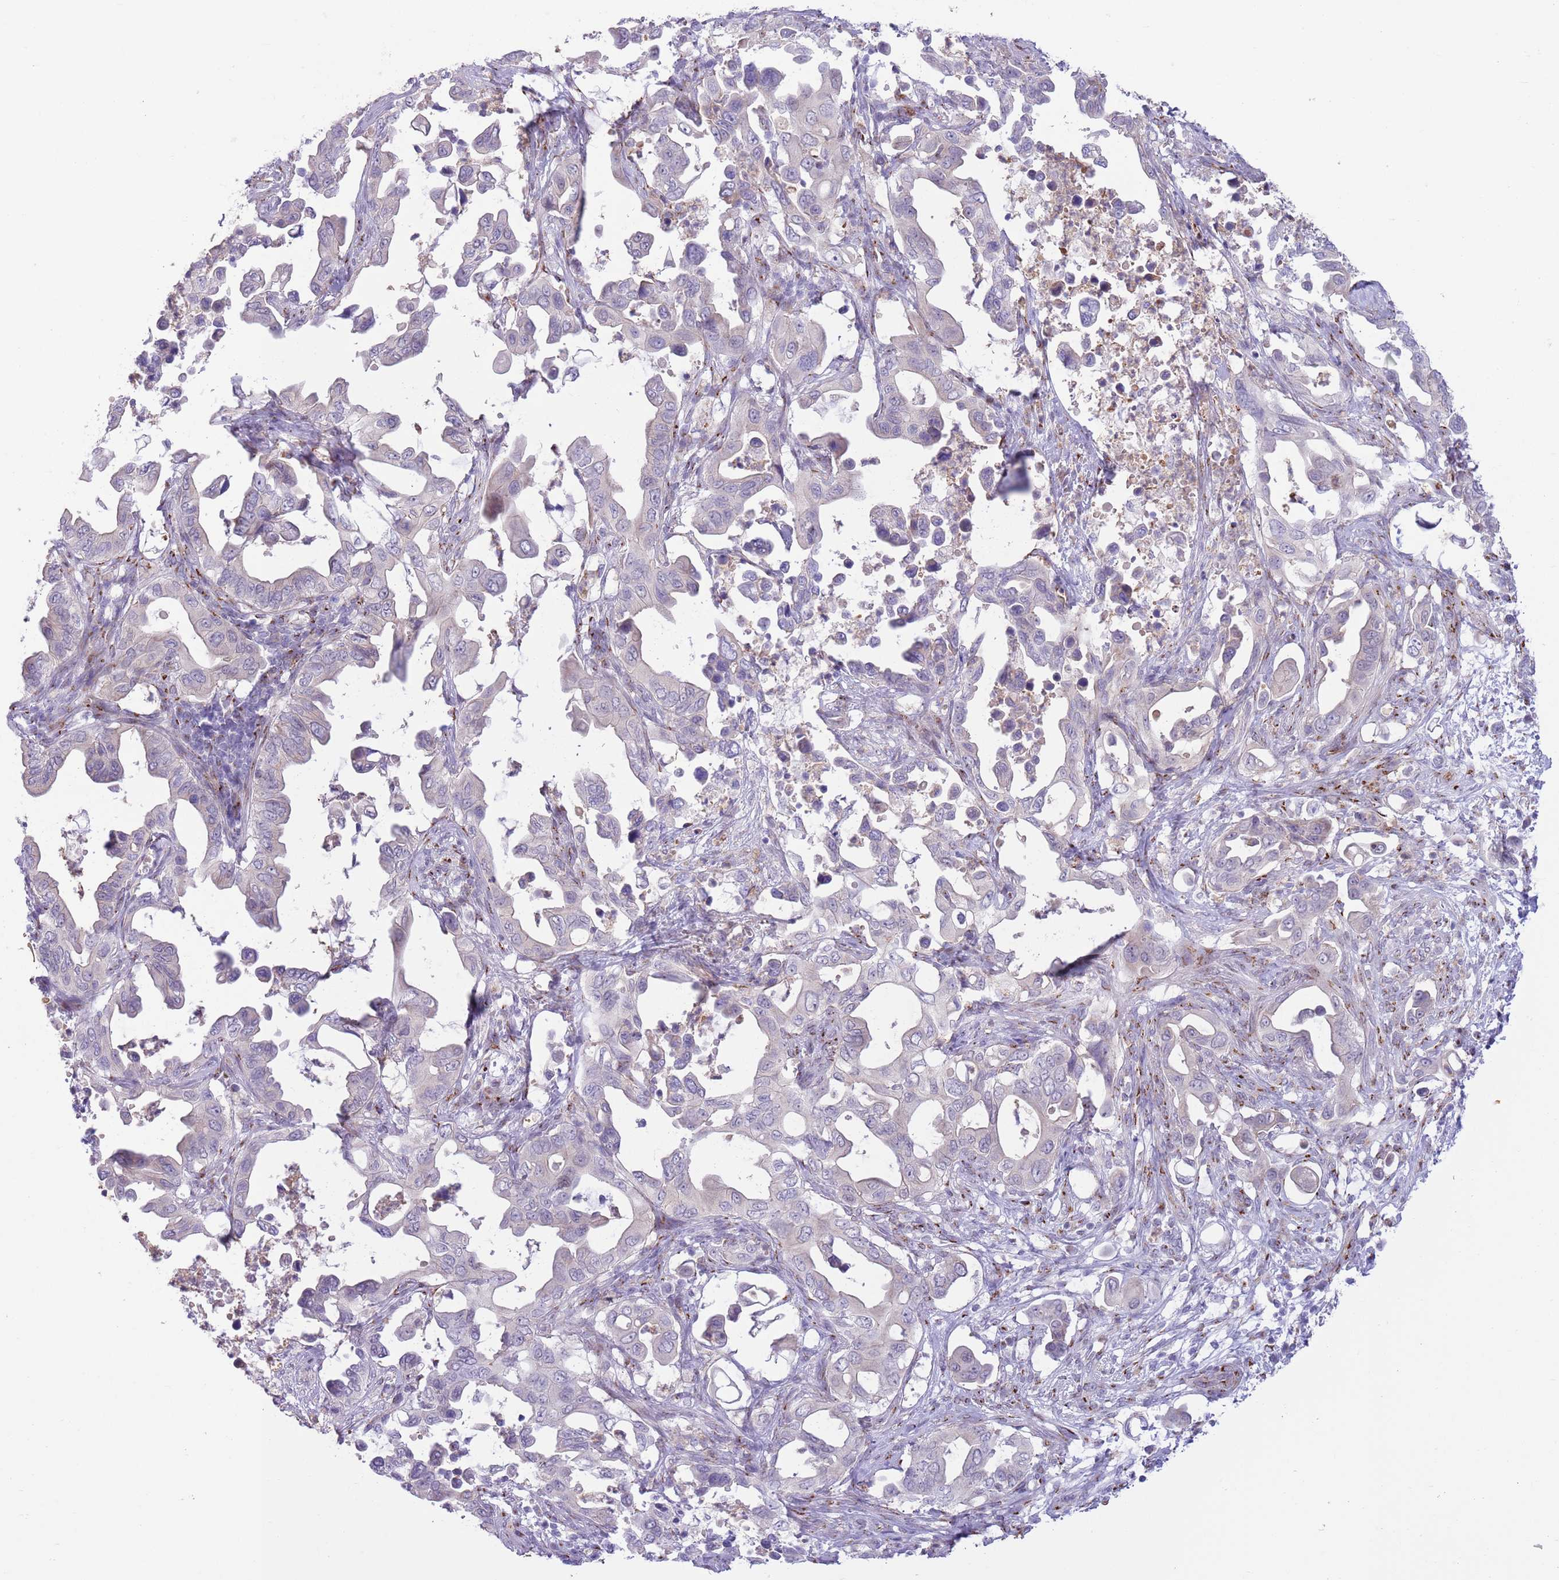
{"staining": {"intensity": "negative", "quantity": "none", "location": "none"}, "tissue": "pancreatic cancer", "cell_type": "Tumor cells", "image_type": "cancer", "snomed": [{"axis": "morphology", "description": "Adenocarcinoma, NOS"}, {"axis": "topography", "description": "Pancreas"}], "caption": "Human adenocarcinoma (pancreatic) stained for a protein using IHC reveals no positivity in tumor cells.", "gene": "C20orf96", "patient": {"sex": "male", "age": 61}}